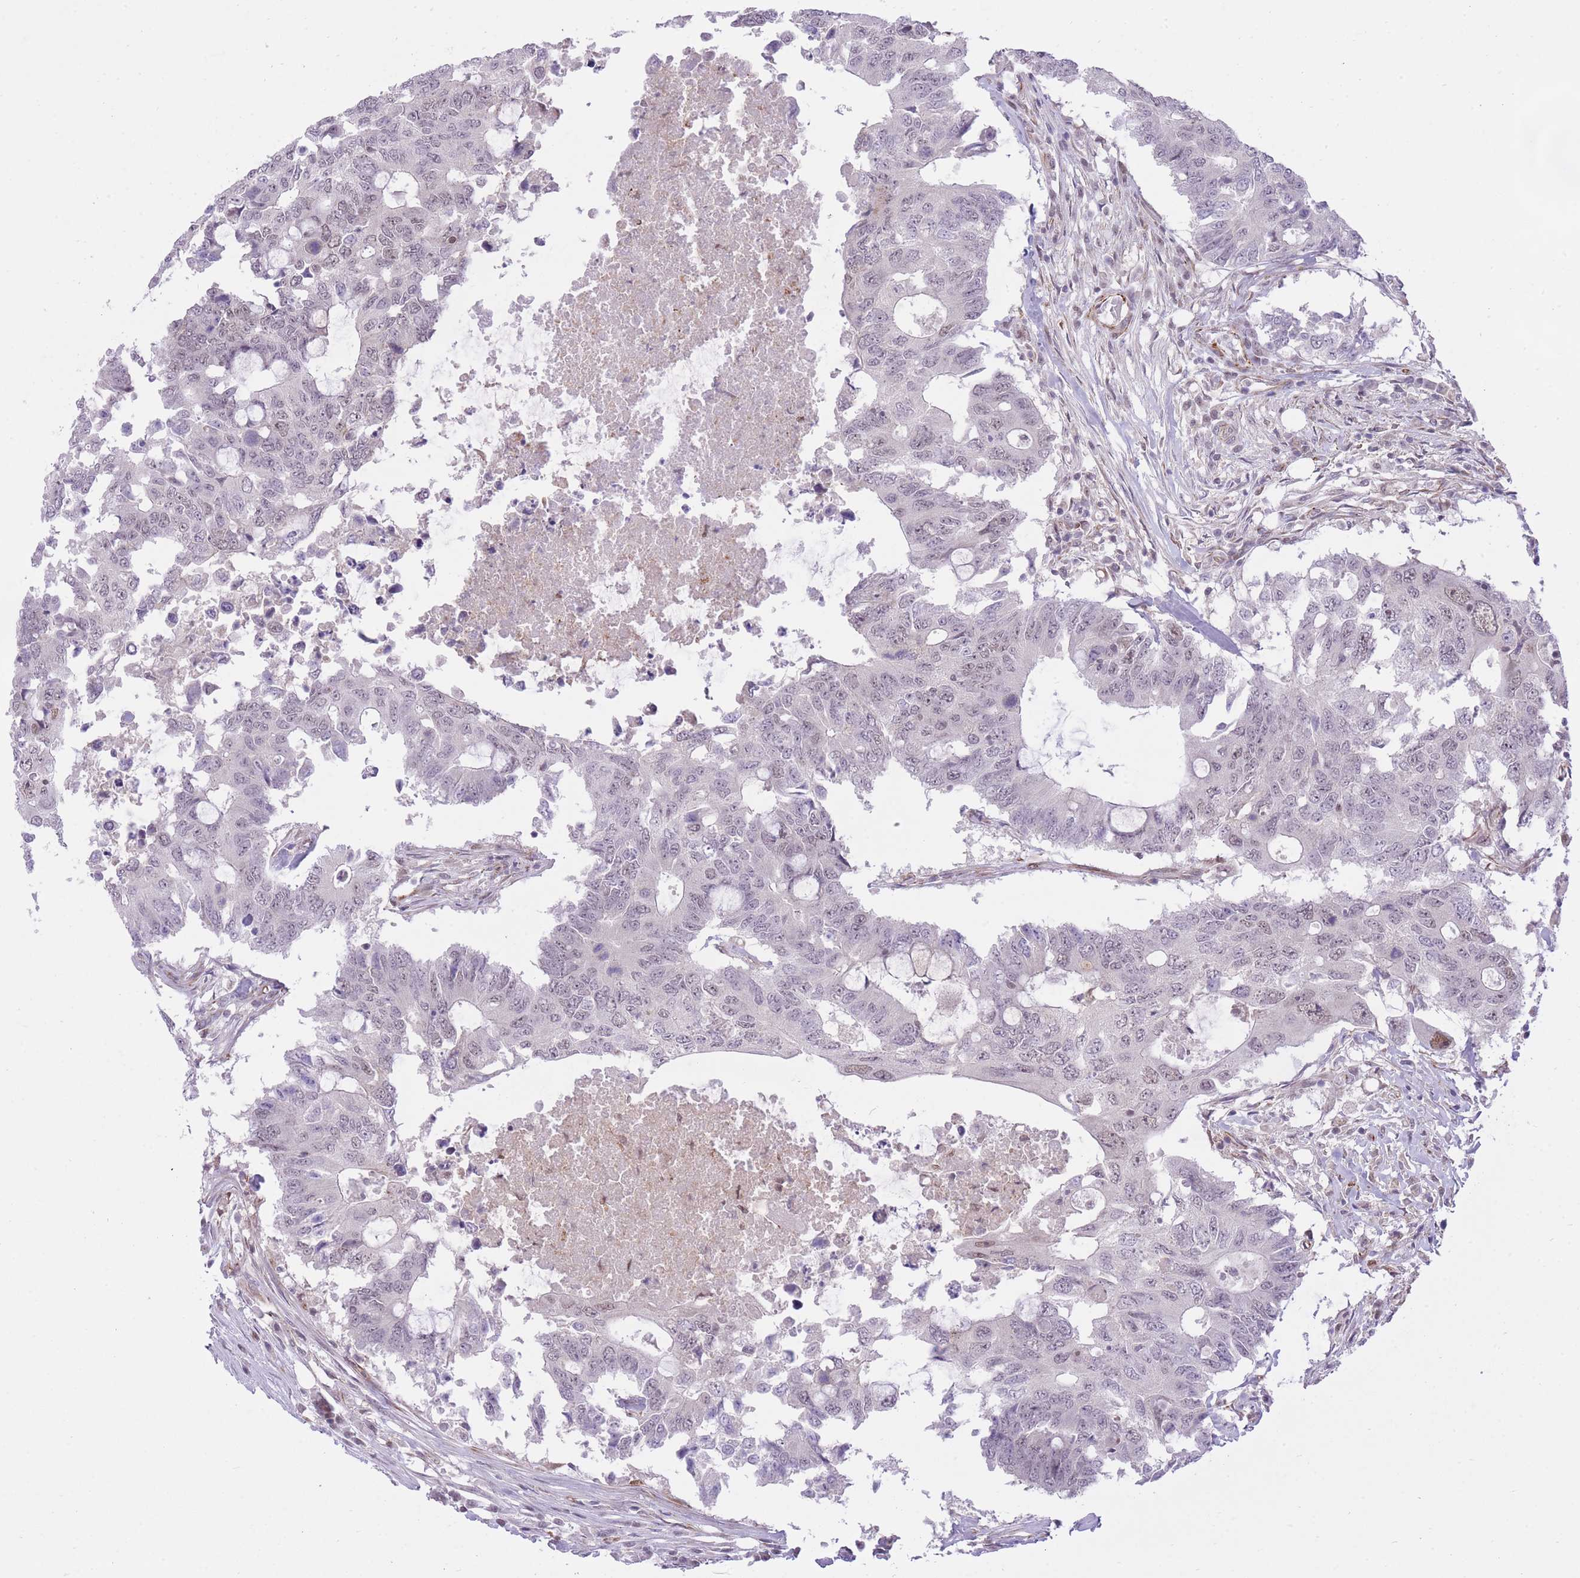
{"staining": {"intensity": "weak", "quantity": "<25%", "location": "nuclear"}, "tissue": "colorectal cancer", "cell_type": "Tumor cells", "image_type": "cancer", "snomed": [{"axis": "morphology", "description": "Adenocarcinoma, NOS"}, {"axis": "topography", "description": "Colon"}], "caption": "An immunohistochemistry (IHC) micrograph of adenocarcinoma (colorectal) is shown. There is no staining in tumor cells of adenocarcinoma (colorectal).", "gene": "ELL", "patient": {"sex": "male", "age": 71}}